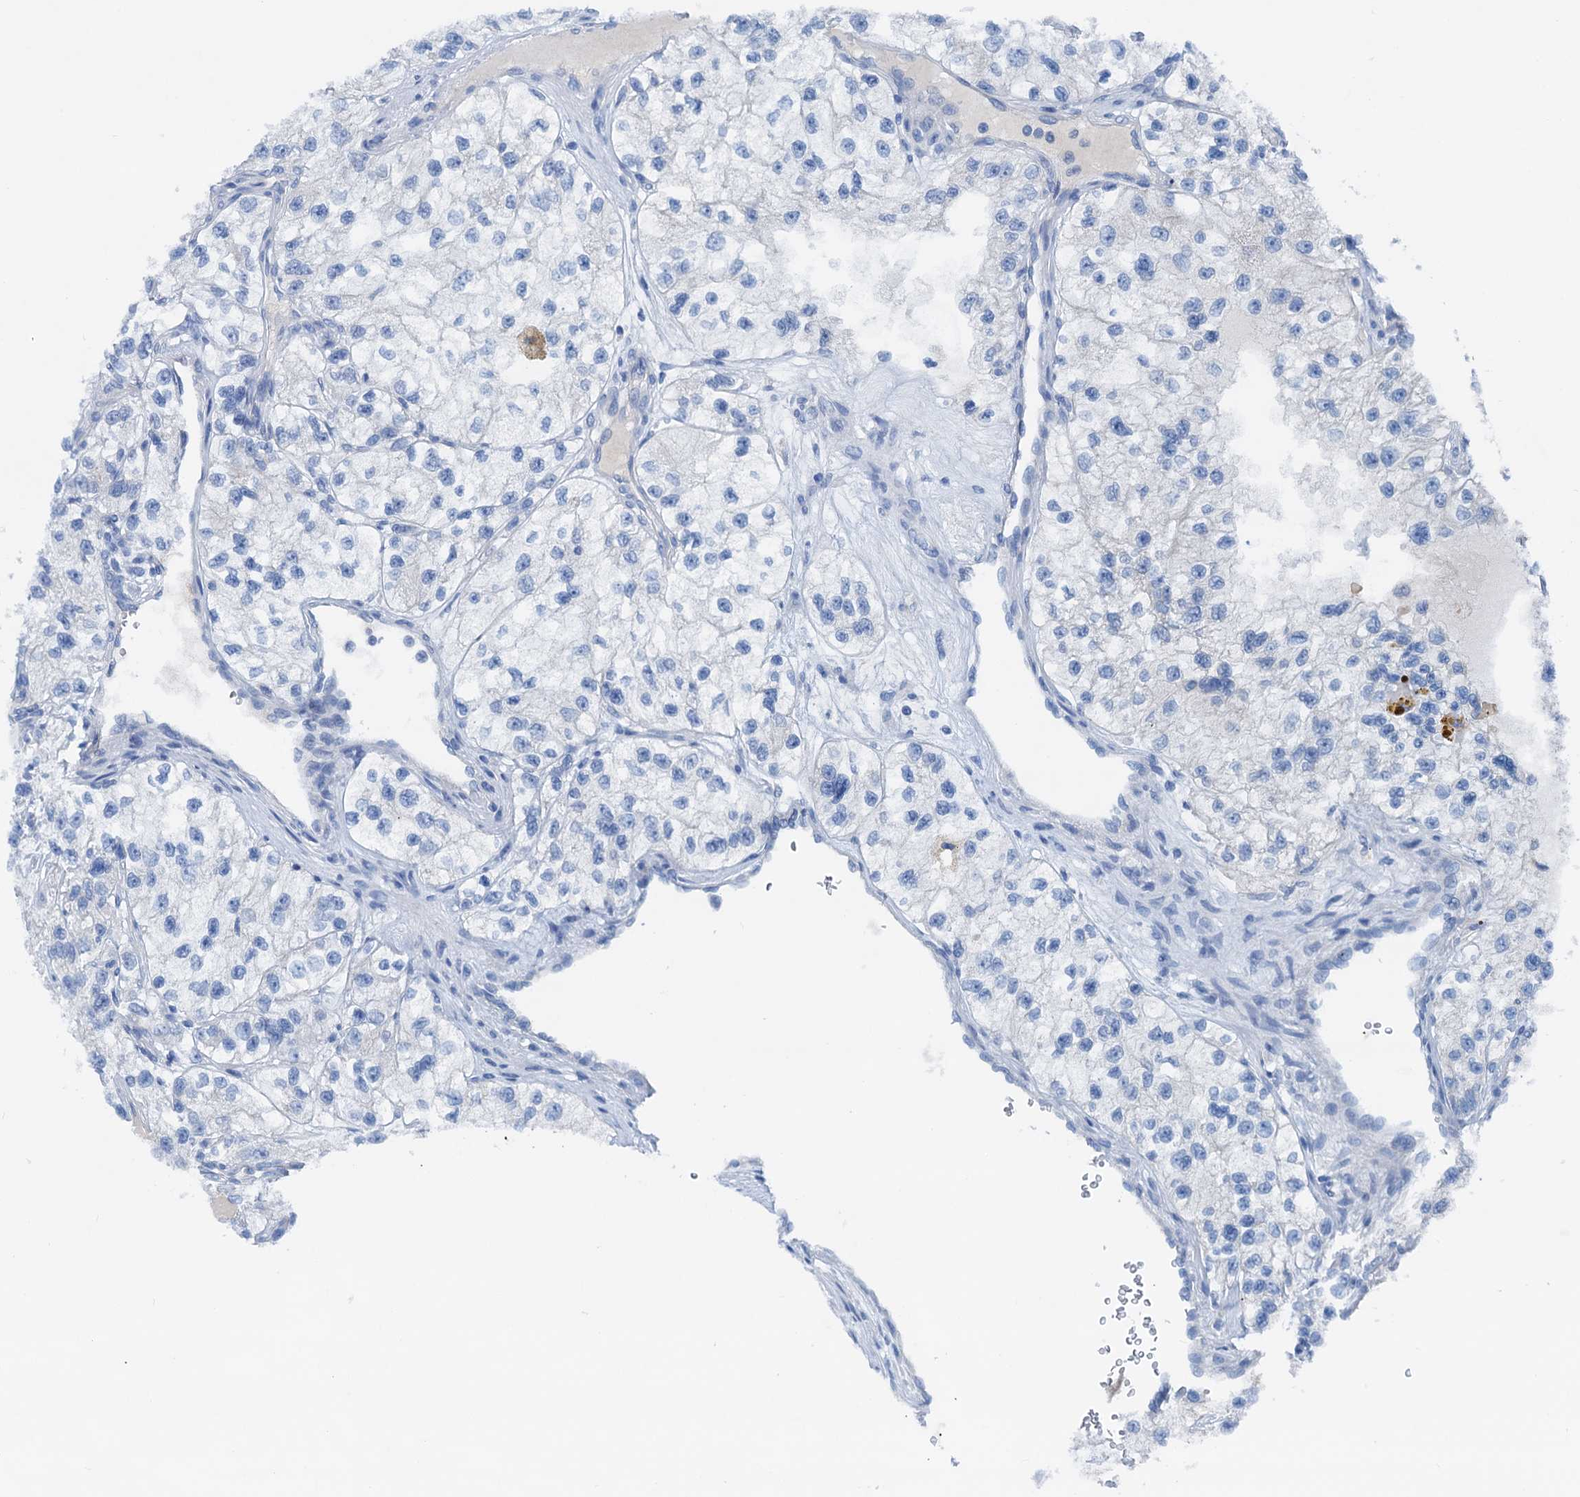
{"staining": {"intensity": "negative", "quantity": "none", "location": "none"}, "tissue": "renal cancer", "cell_type": "Tumor cells", "image_type": "cancer", "snomed": [{"axis": "morphology", "description": "Adenocarcinoma, NOS"}, {"axis": "topography", "description": "Kidney"}], "caption": "This is an immunohistochemistry (IHC) photomicrograph of renal cancer. There is no expression in tumor cells.", "gene": "KNDC1", "patient": {"sex": "female", "age": 57}}